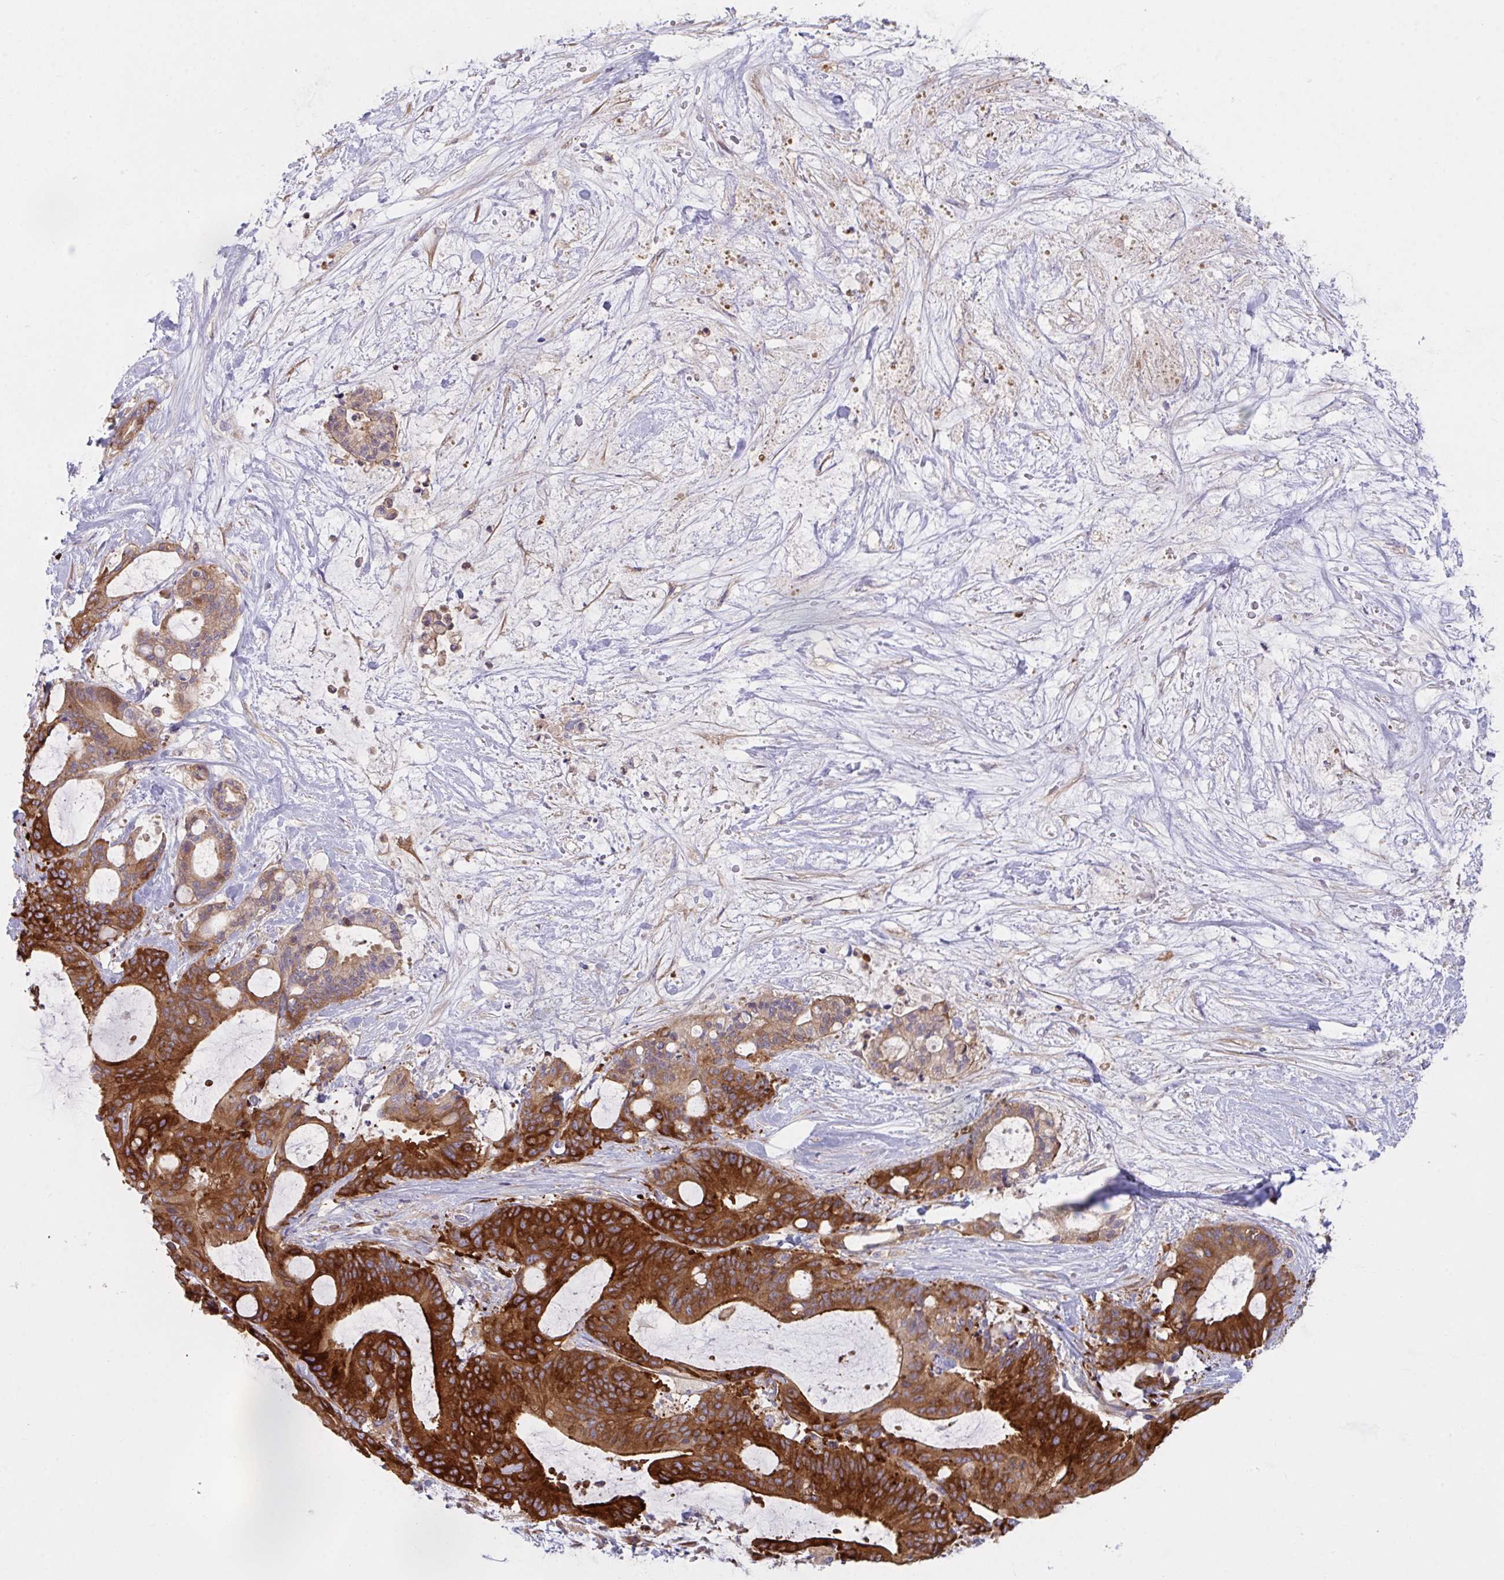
{"staining": {"intensity": "strong", "quantity": ">75%", "location": "cytoplasmic/membranous"}, "tissue": "liver cancer", "cell_type": "Tumor cells", "image_type": "cancer", "snomed": [{"axis": "morphology", "description": "Normal tissue, NOS"}, {"axis": "morphology", "description": "Cholangiocarcinoma"}, {"axis": "topography", "description": "Liver"}, {"axis": "topography", "description": "Peripheral nerve tissue"}], "caption": "Immunohistochemistry photomicrograph of neoplastic tissue: human liver cholangiocarcinoma stained using immunohistochemistry (IHC) displays high levels of strong protein expression localized specifically in the cytoplasmic/membranous of tumor cells, appearing as a cytoplasmic/membranous brown color.", "gene": "YARS2", "patient": {"sex": "female", "age": 73}}